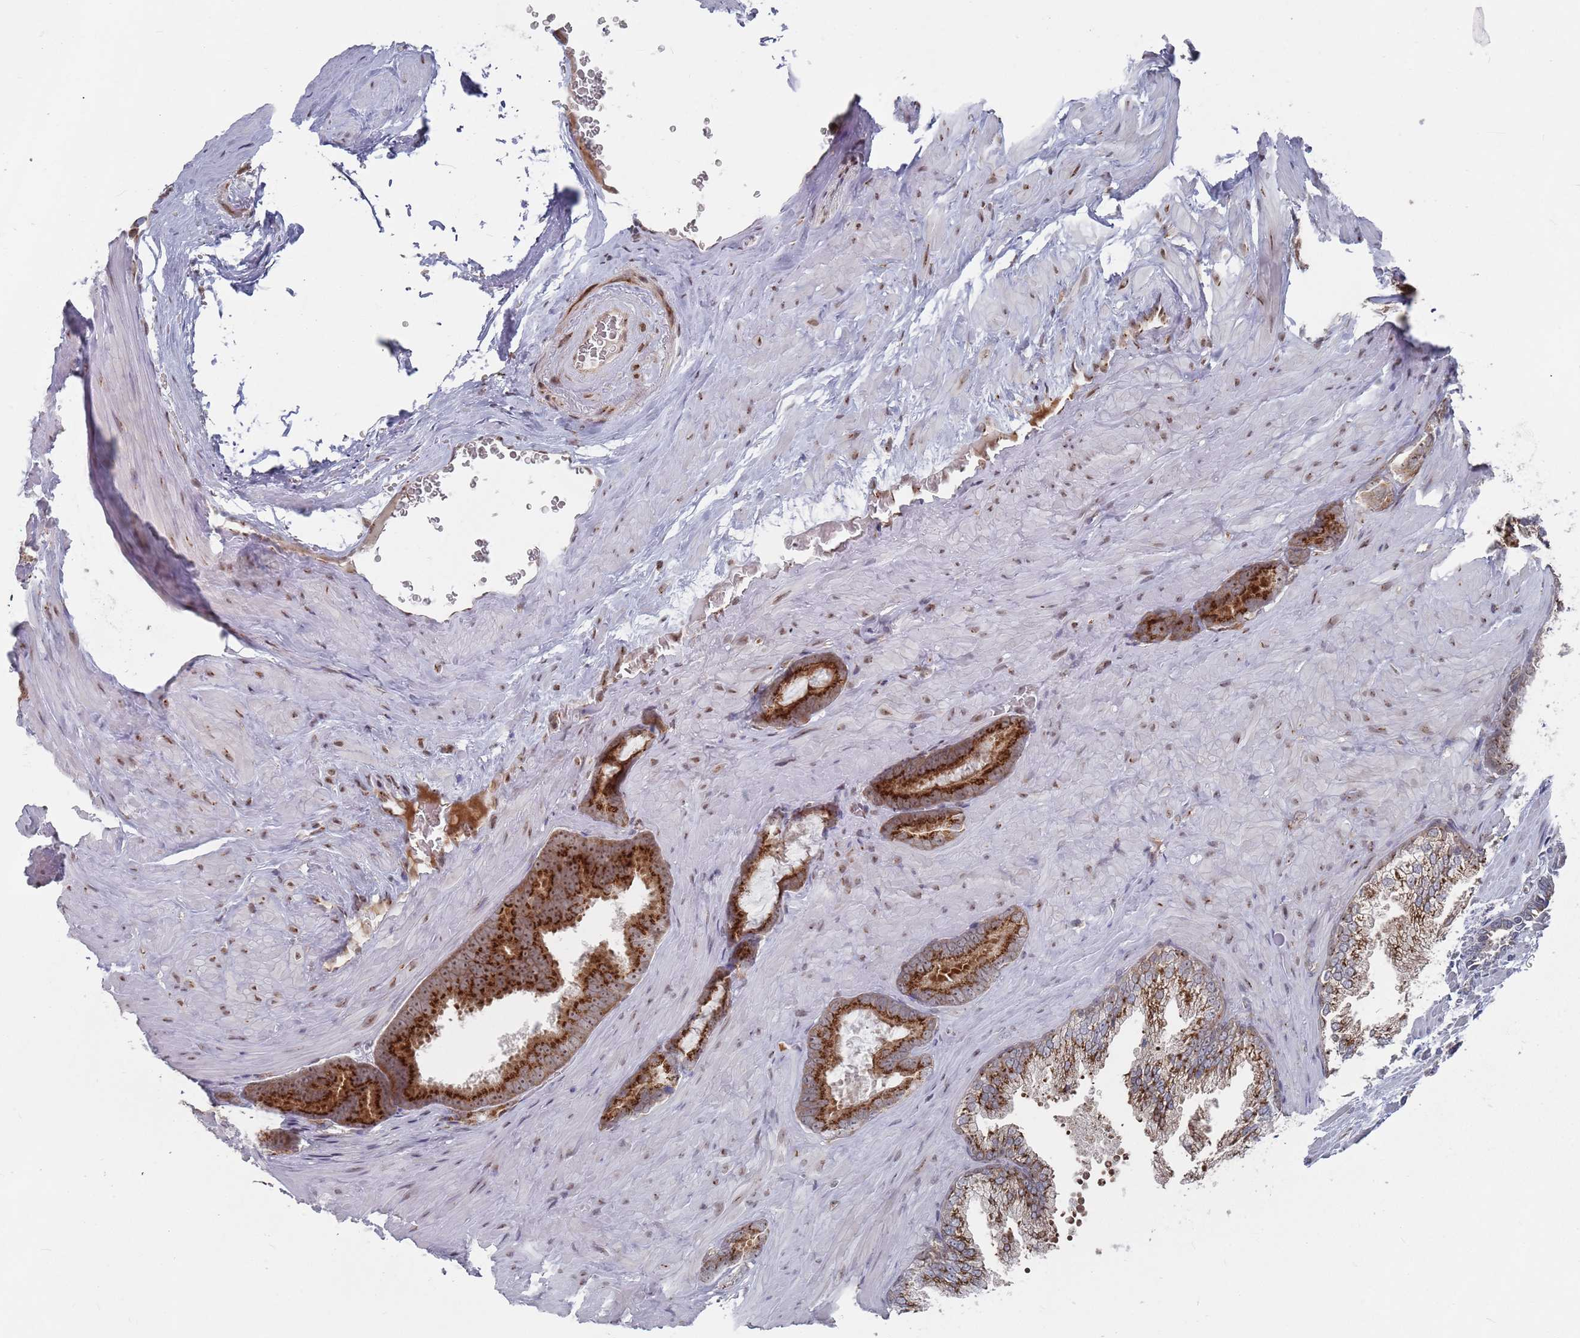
{"staining": {"intensity": "strong", "quantity": ">75%", "location": "cytoplasmic/membranous"}, "tissue": "prostate cancer", "cell_type": "Tumor cells", "image_type": "cancer", "snomed": [{"axis": "morphology", "description": "Adenocarcinoma, High grade"}, {"axis": "topography", "description": "Prostate"}], "caption": "A high-resolution micrograph shows immunohistochemistry (IHC) staining of high-grade adenocarcinoma (prostate), which demonstrates strong cytoplasmic/membranous staining in about >75% of tumor cells.", "gene": "FMO4", "patient": {"sex": "male", "age": 66}}